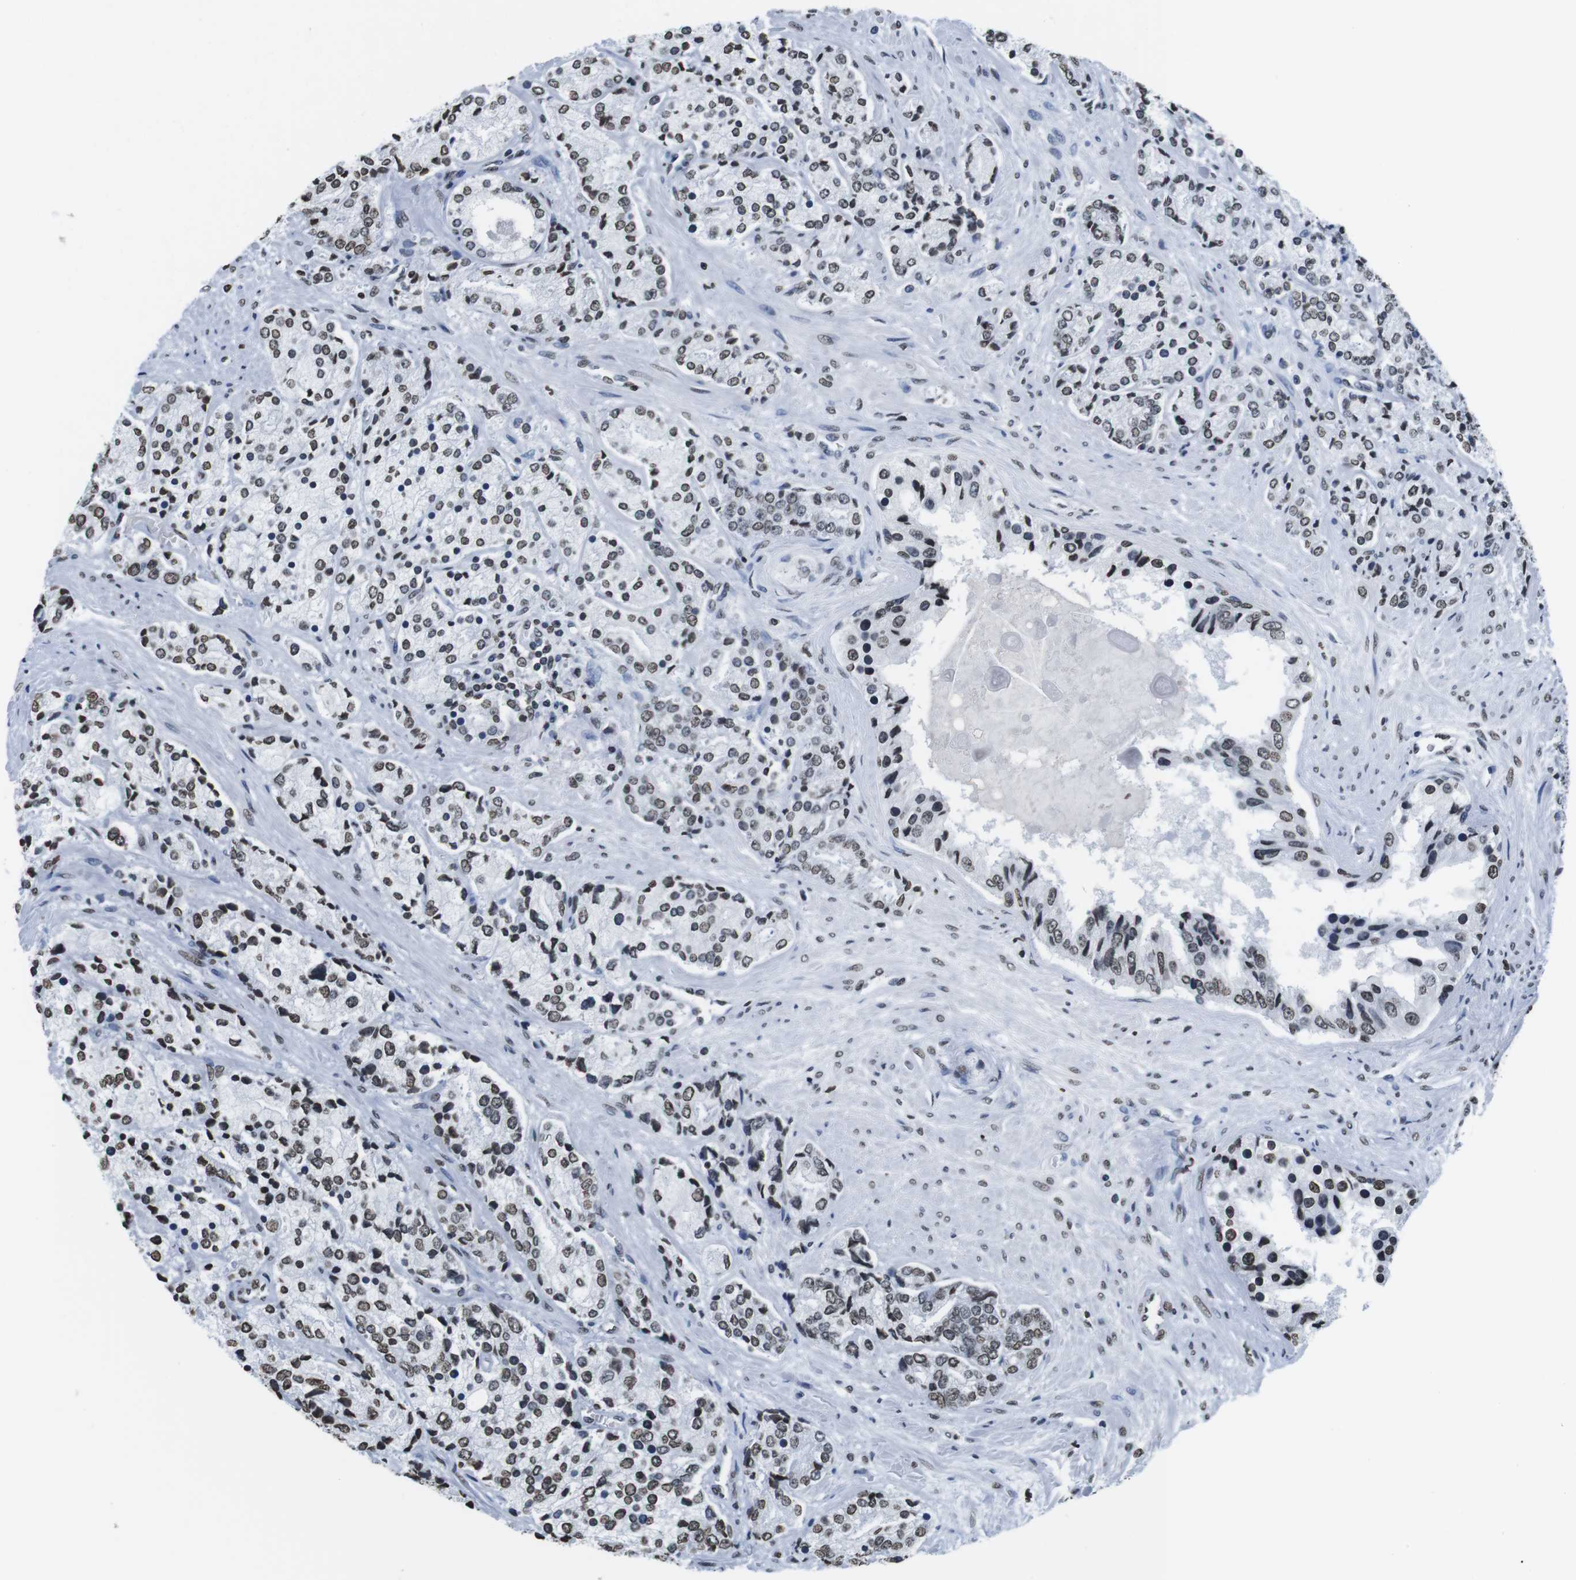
{"staining": {"intensity": "weak", "quantity": ">75%", "location": "nuclear"}, "tissue": "prostate cancer", "cell_type": "Tumor cells", "image_type": "cancer", "snomed": [{"axis": "morphology", "description": "Adenocarcinoma, High grade"}, {"axis": "topography", "description": "Prostate"}], "caption": "High-grade adenocarcinoma (prostate) stained with immunohistochemistry displays weak nuclear positivity in about >75% of tumor cells. (DAB IHC with brightfield microscopy, high magnification).", "gene": "BSX", "patient": {"sex": "male", "age": 71}}